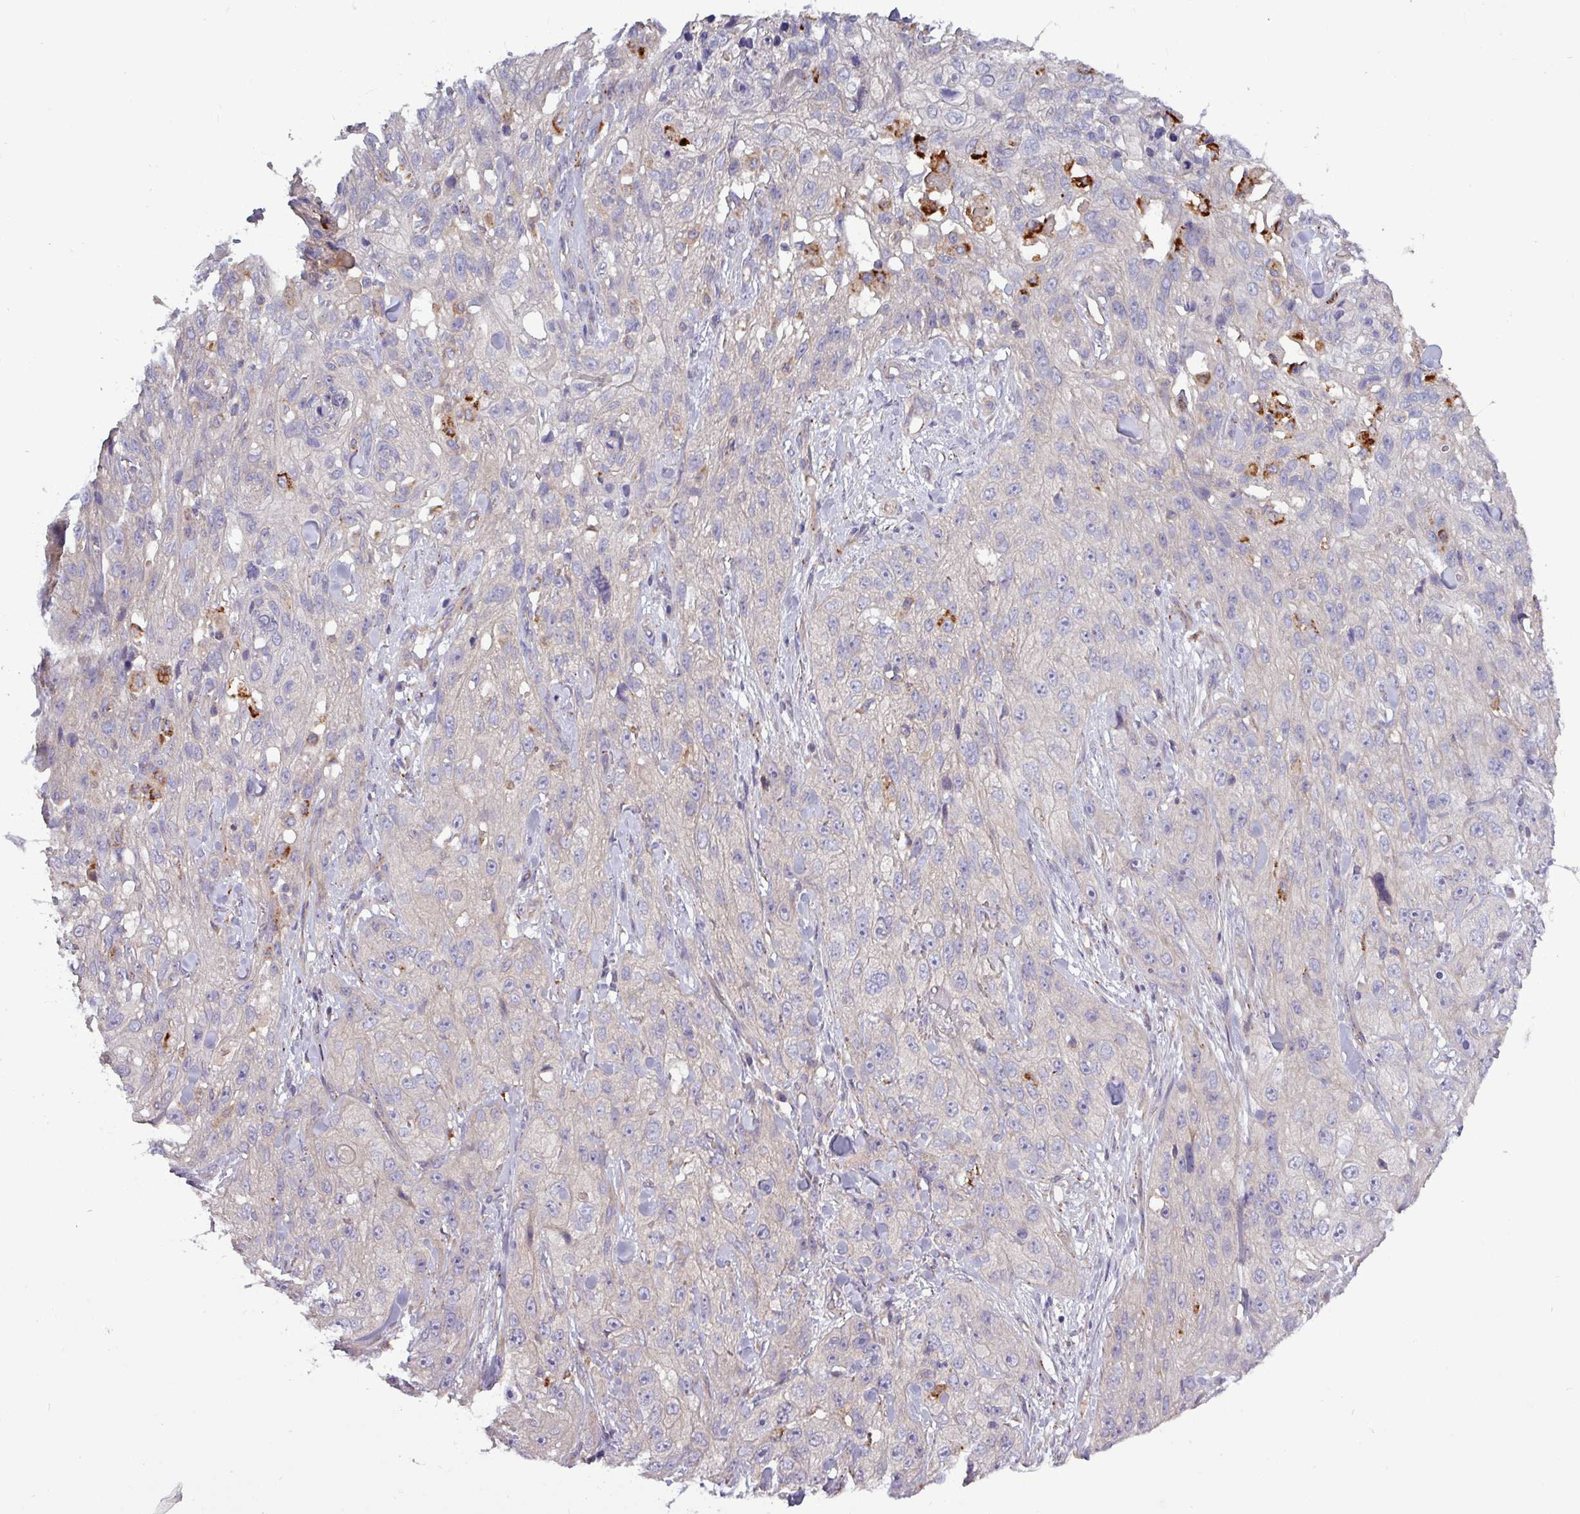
{"staining": {"intensity": "strong", "quantity": "<25%", "location": "cytoplasmic/membranous"}, "tissue": "skin cancer", "cell_type": "Tumor cells", "image_type": "cancer", "snomed": [{"axis": "morphology", "description": "Squamous cell carcinoma, NOS"}, {"axis": "topography", "description": "Skin"}, {"axis": "topography", "description": "Vulva"}], "caption": "Skin cancer tissue displays strong cytoplasmic/membranous staining in about <25% of tumor cells, visualized by immunohistochemistry.", "gene": "PLIN2", "patient": {"sex": "female", "age": 86}}